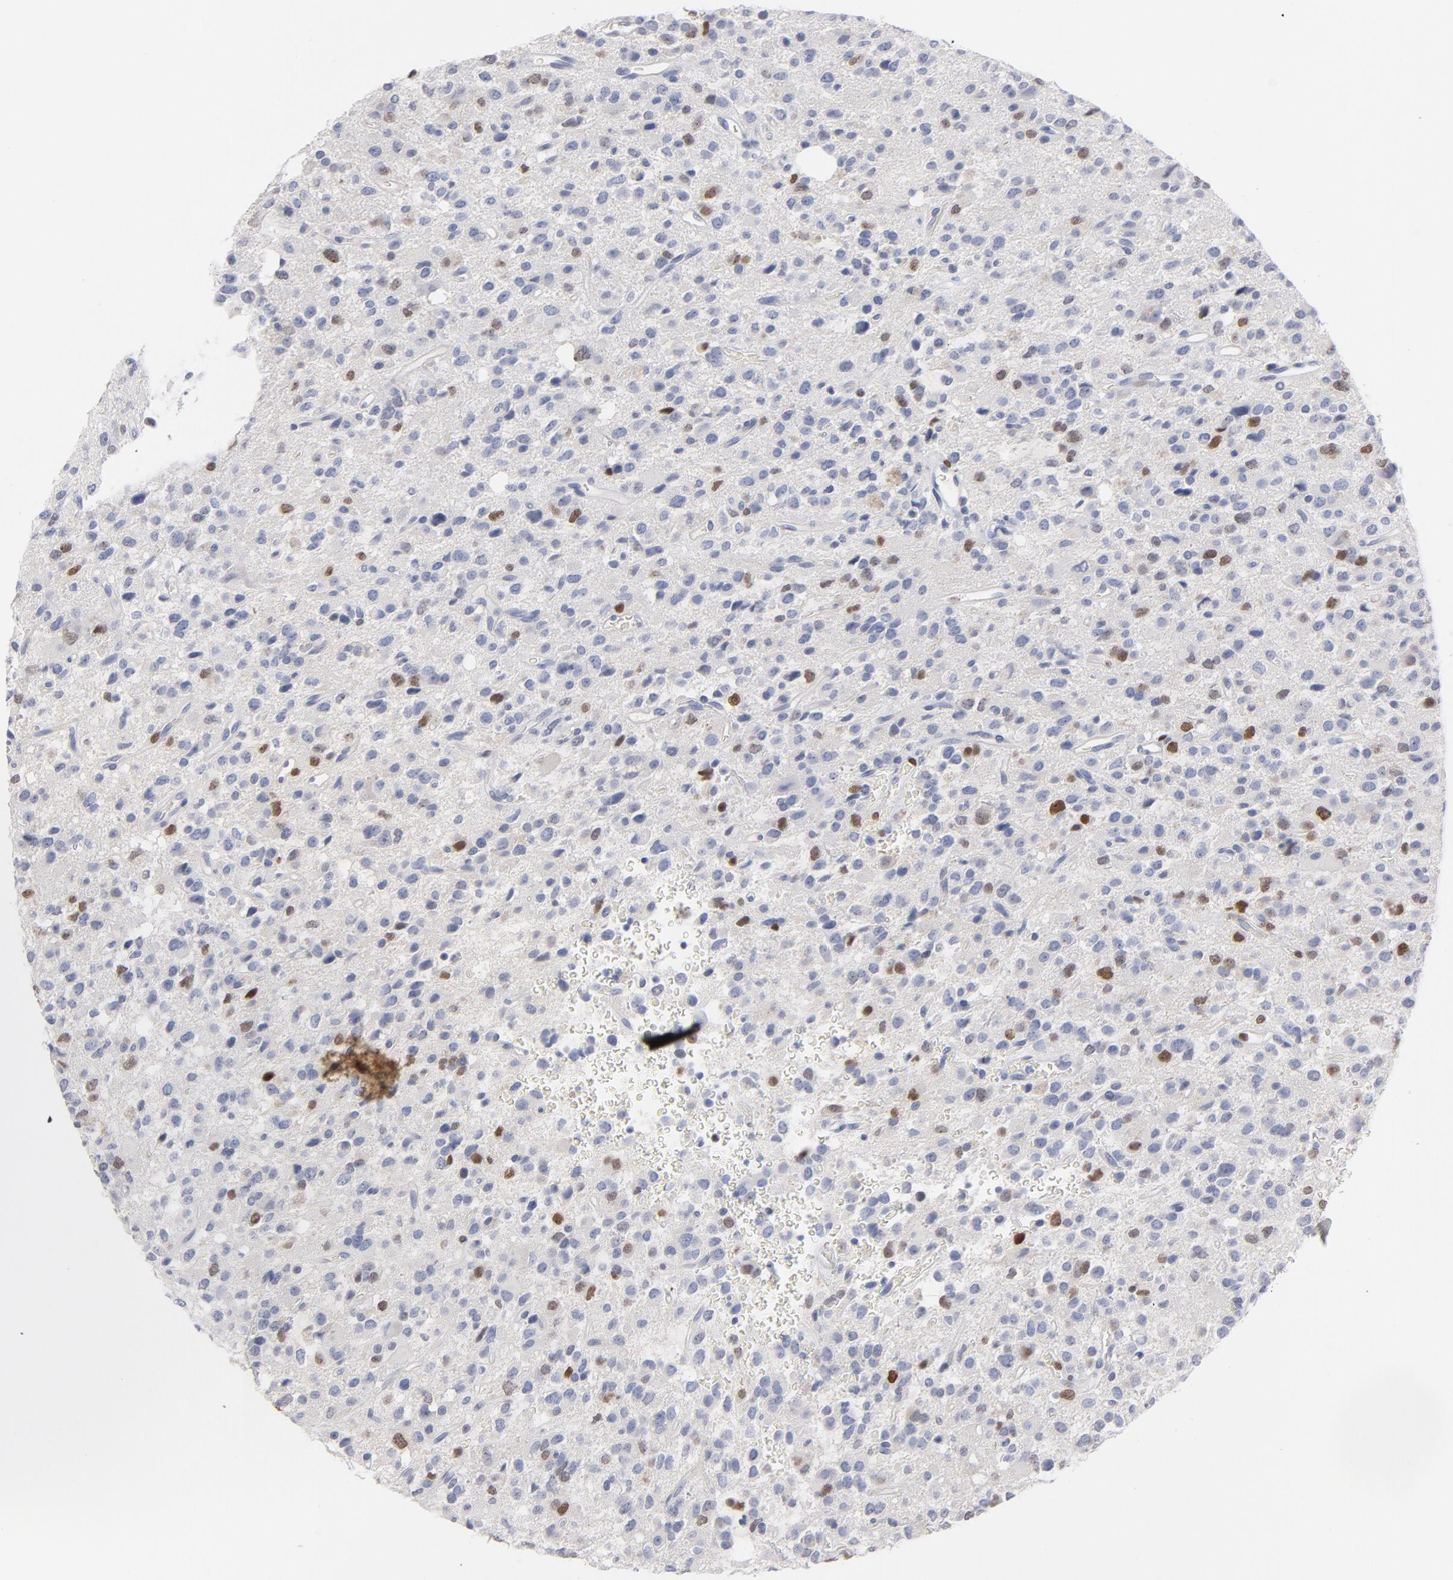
{"staining": {"intensity": "strong", "quantity": "<25%", "location": "nuclear"}, "tissue": "glioma", "cell_type": "Tumor cells", "image_type": "cancer", "snomed": [{"axis": "morphology", "description": "Glioma, malignant, High grade"}, {"axis": "topography", "description": "Brain"}], "caption": "This is an image of immunohistochemistry staining of glioma, which shows strong staining in the nuclear of tumor cells.", "gene": "MCM7", "patient": {"sex": "male", "age": 47}}